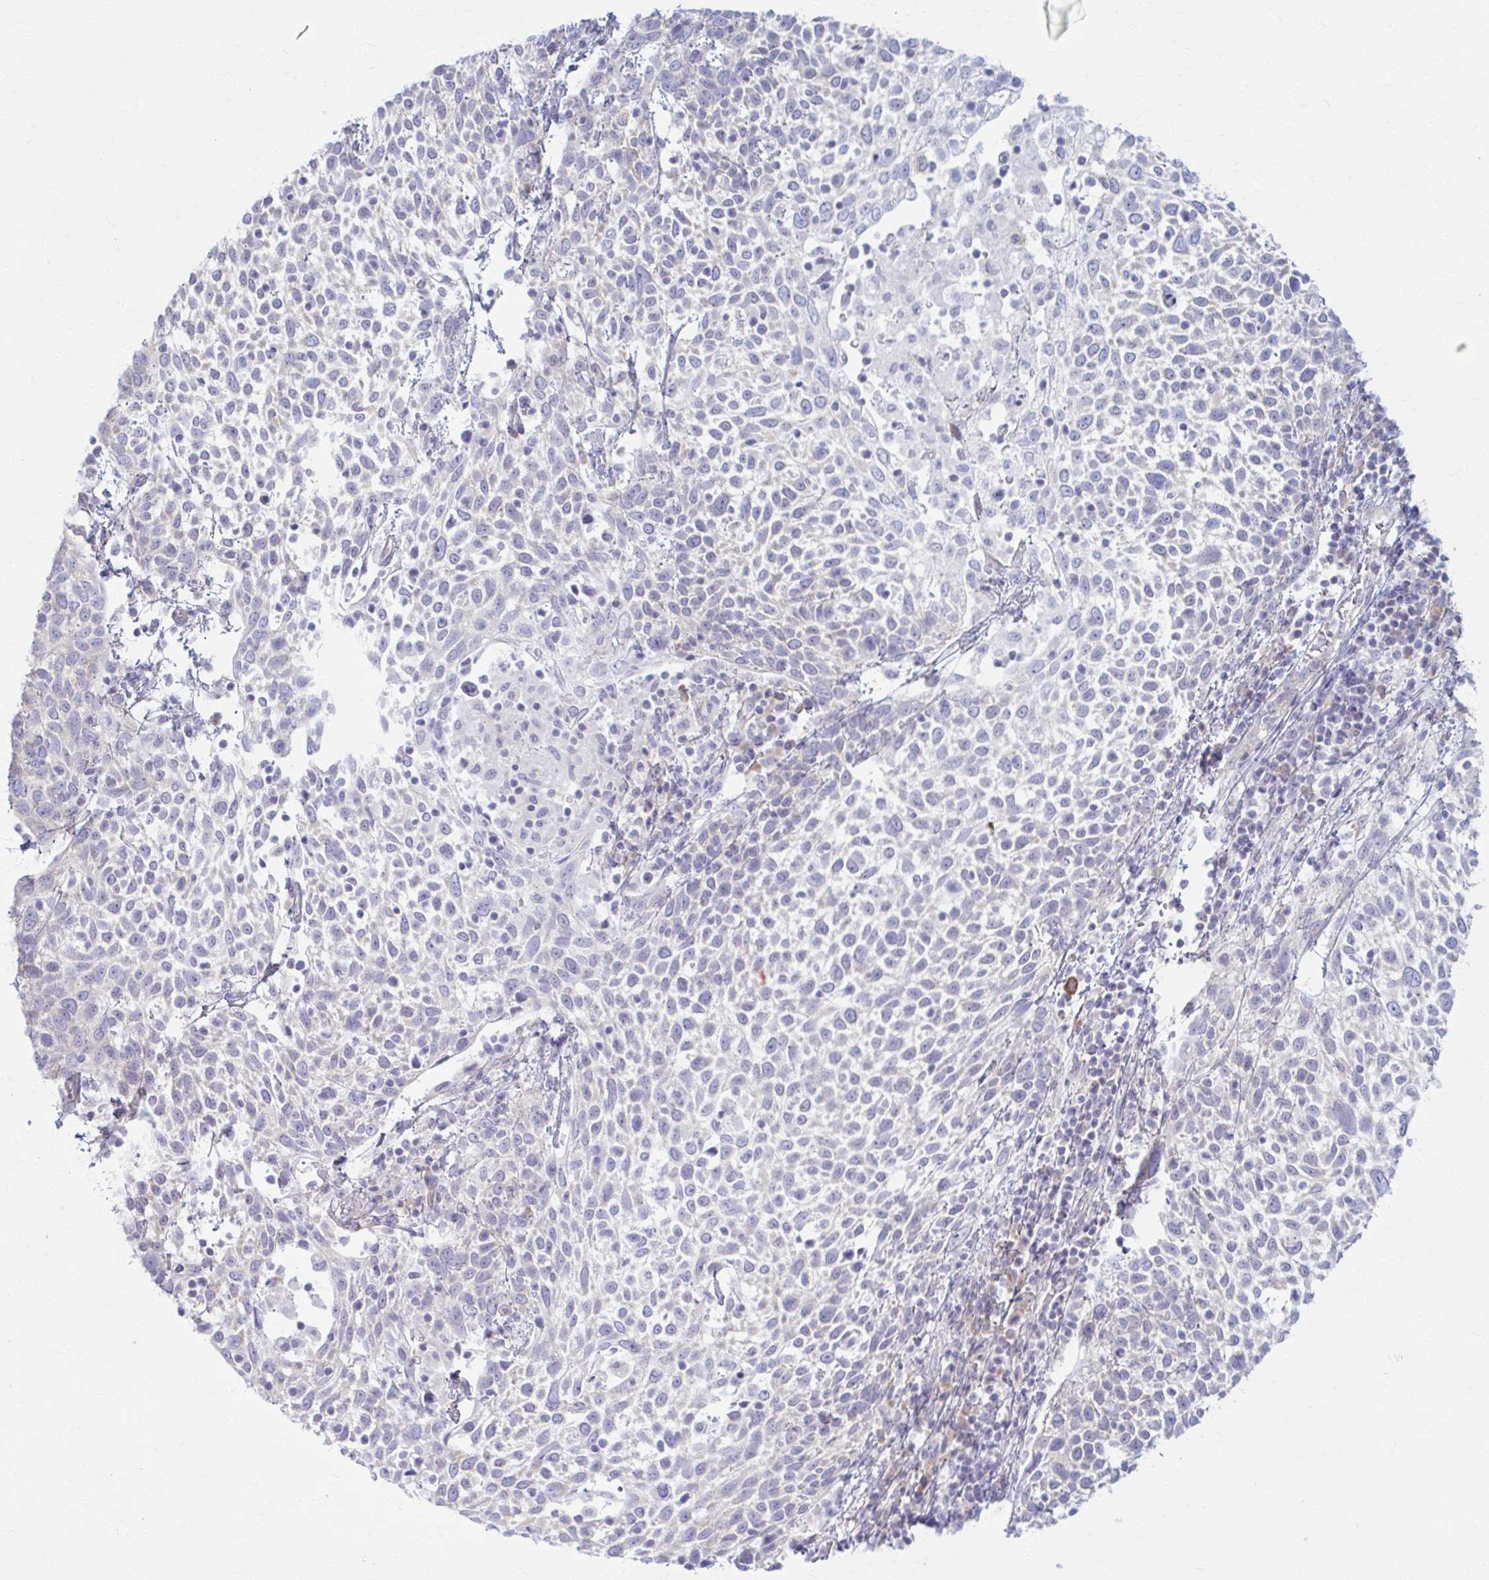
{"staining": {"intensity": "negative", "quantity": "none", "location": "none"}, "tissue": "cervical cancer", "cell_type": "Tumor cells", "image_type": "cancer", "snomed": [{"axis": "morphology", "description": "Squamous cell carcinoma, NOS"}, {"axis": "topography", "description": "Cervix"}], "caption": "High power microscopy micrograph of an immunohistochemistry micrograph of cervical cancer (squamous cell carcinoma), revealing no significant staining in tumor cells. The staining is performed using DAB (3,3'-diaminobenzidine) brown chromogen with nuclei counter-stained in using hematoxylin.", "gene": "PRKRA", "patient": {"sex": "female", "age": 61}}